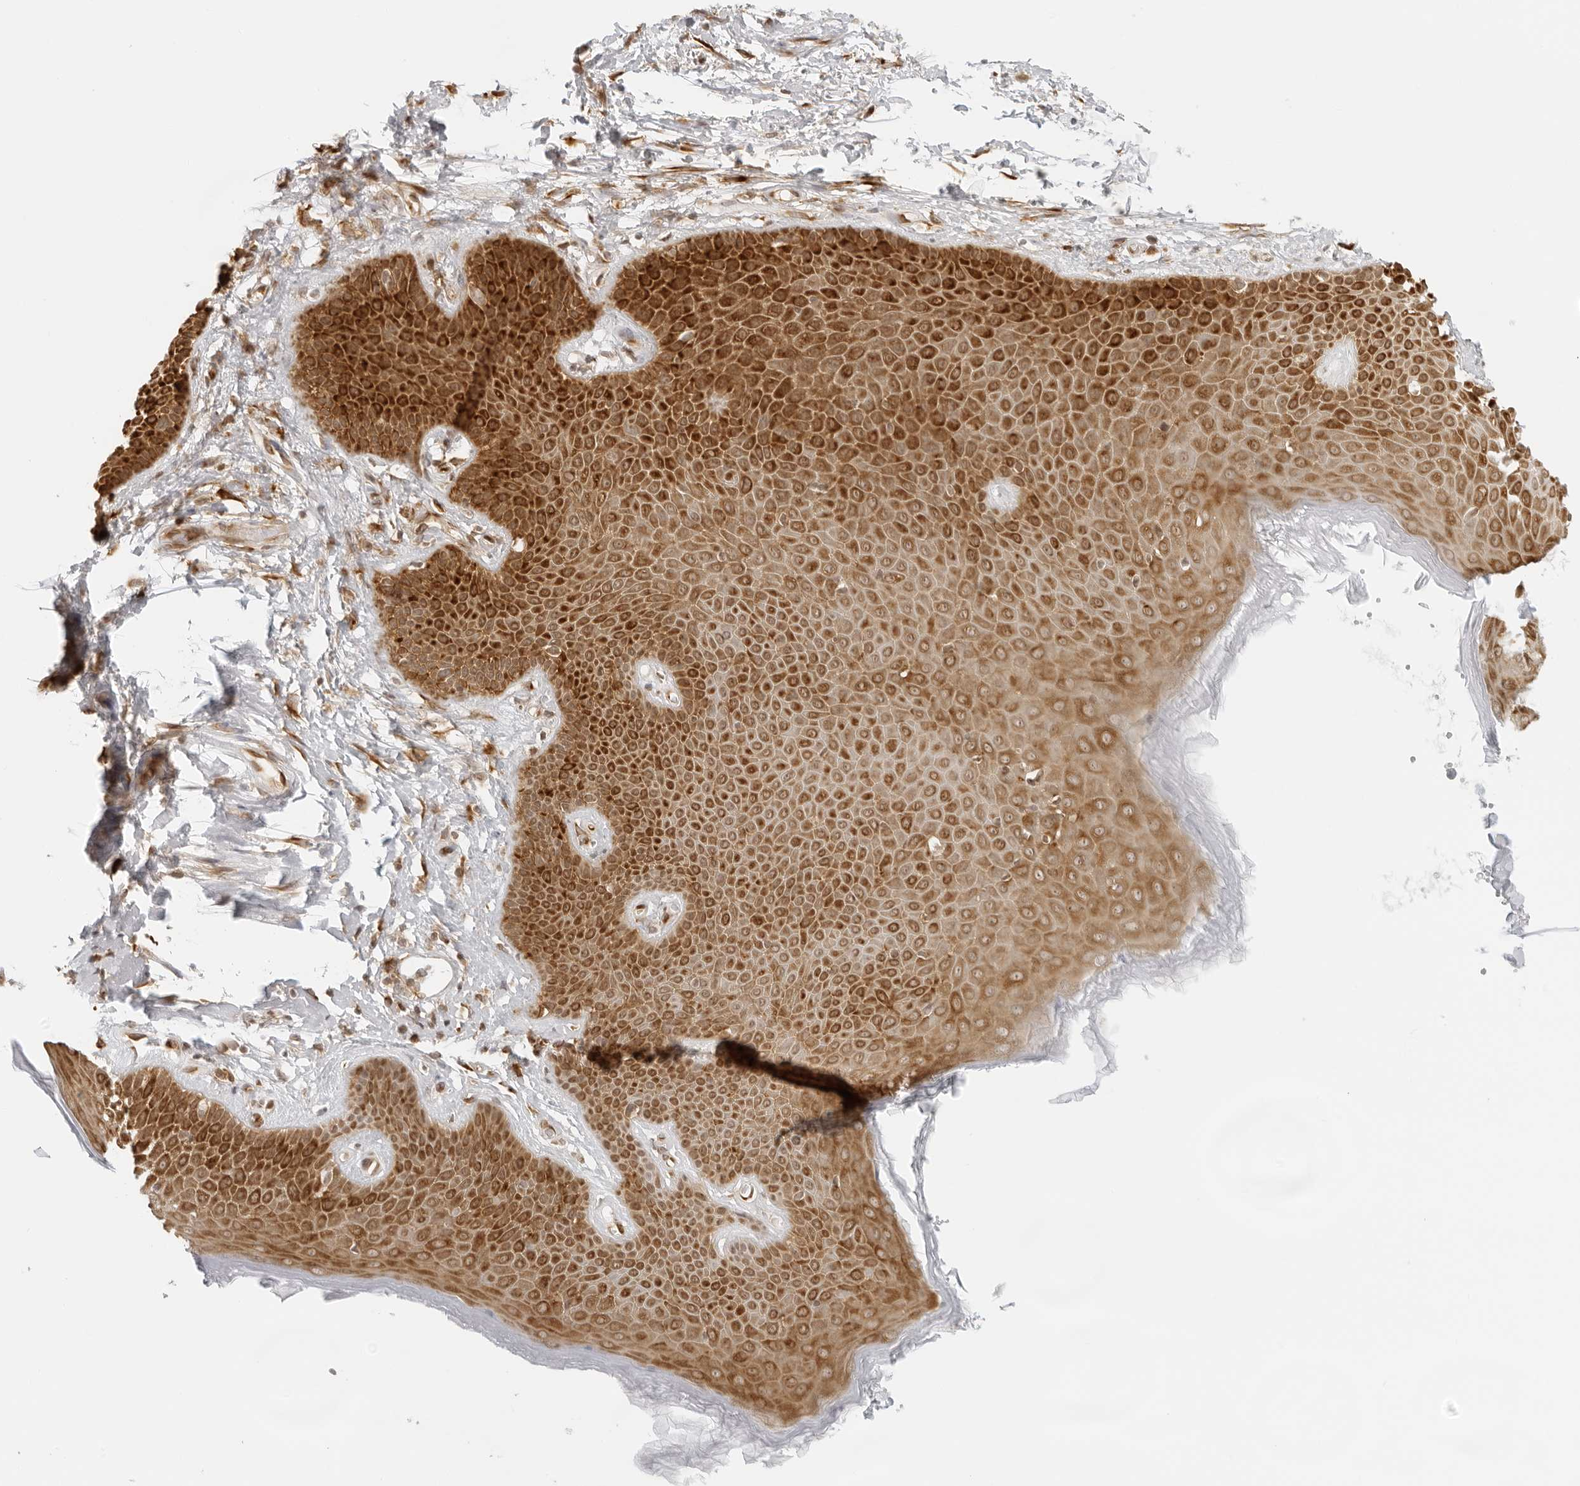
{"staining": {"intensity": "strong", "quantity": ">75%", "location": "cytoplasmic/membranous"}, "tissue": "skin", "cell_type": "Epidermal cells", "image_type": "normal", "snomed": [{"axis": "morphology", "description": "Normal tissue, NOS"}, {"axis": "topography", "description": "Anal"}], "caption": "About >75% of epidermal cells in normal human skin exhibit strong cytoplasmic/membranous protein positivity as visualized by brown immunohistochemical staining.", "gene": "EIF4G1", "patient": {"sex": "male", "age": 74}}